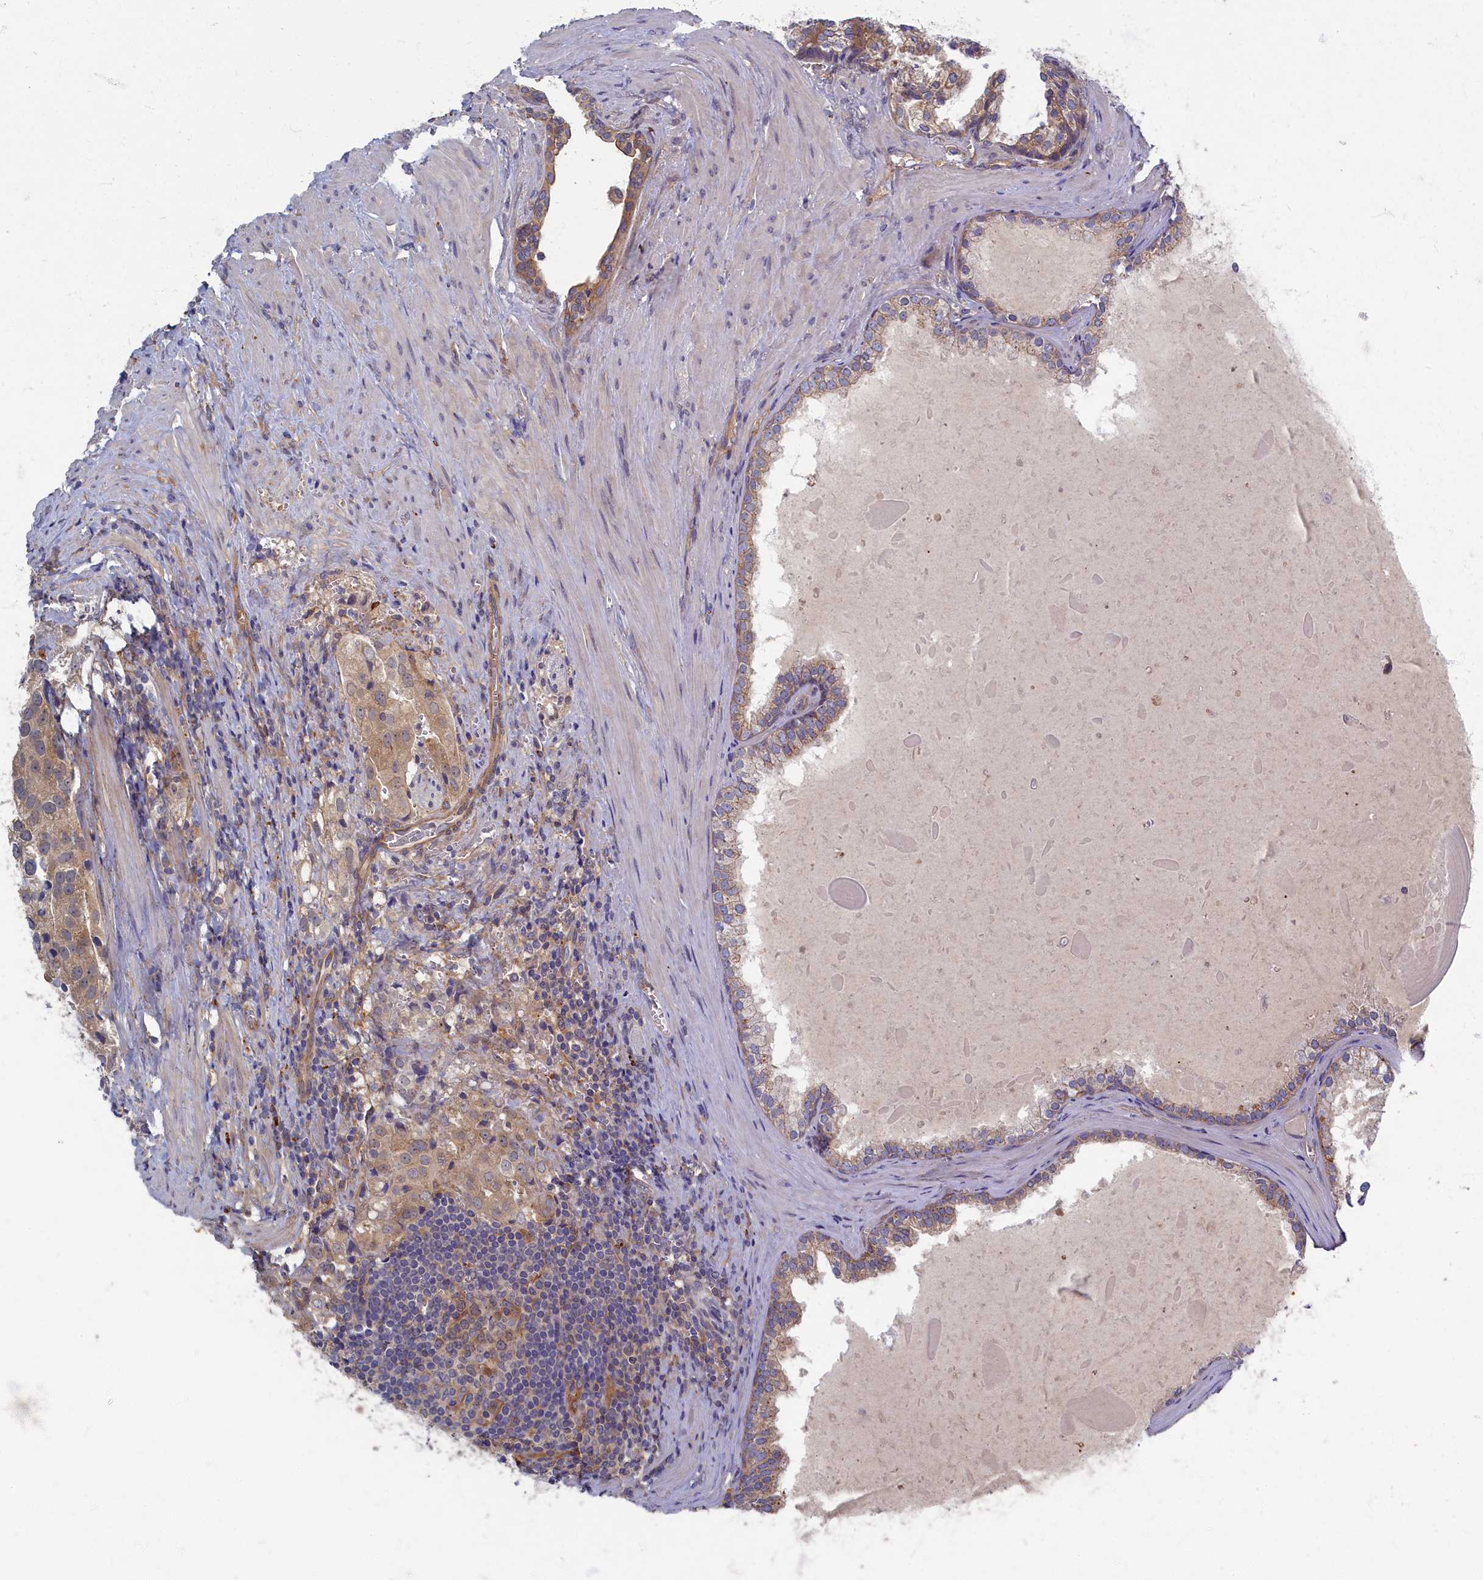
{"staining": {"intensity": "weak", "quantity": "25%-75%", "location": "cytoplasmic/membranous"}, "tissue": "prostate cancer", "cell_type": "Tumor cells", "image_type": "cancer", "snomed": [{"axis": "morphology", "description": "Adenocarcinoma, High grade"}, {"axis": "topography", "description": "Prostate"}], "caption": "A histopathology image showing weak cytoplasmic/membranous staining in about 25%-75% of tumor cells in prostate cancer (adenocarcinoma (high-grade)), as visualized by brown immunohistochemical staining.", "gene": "PSMG2", "patient": {"sex": "male", "age": 68}}